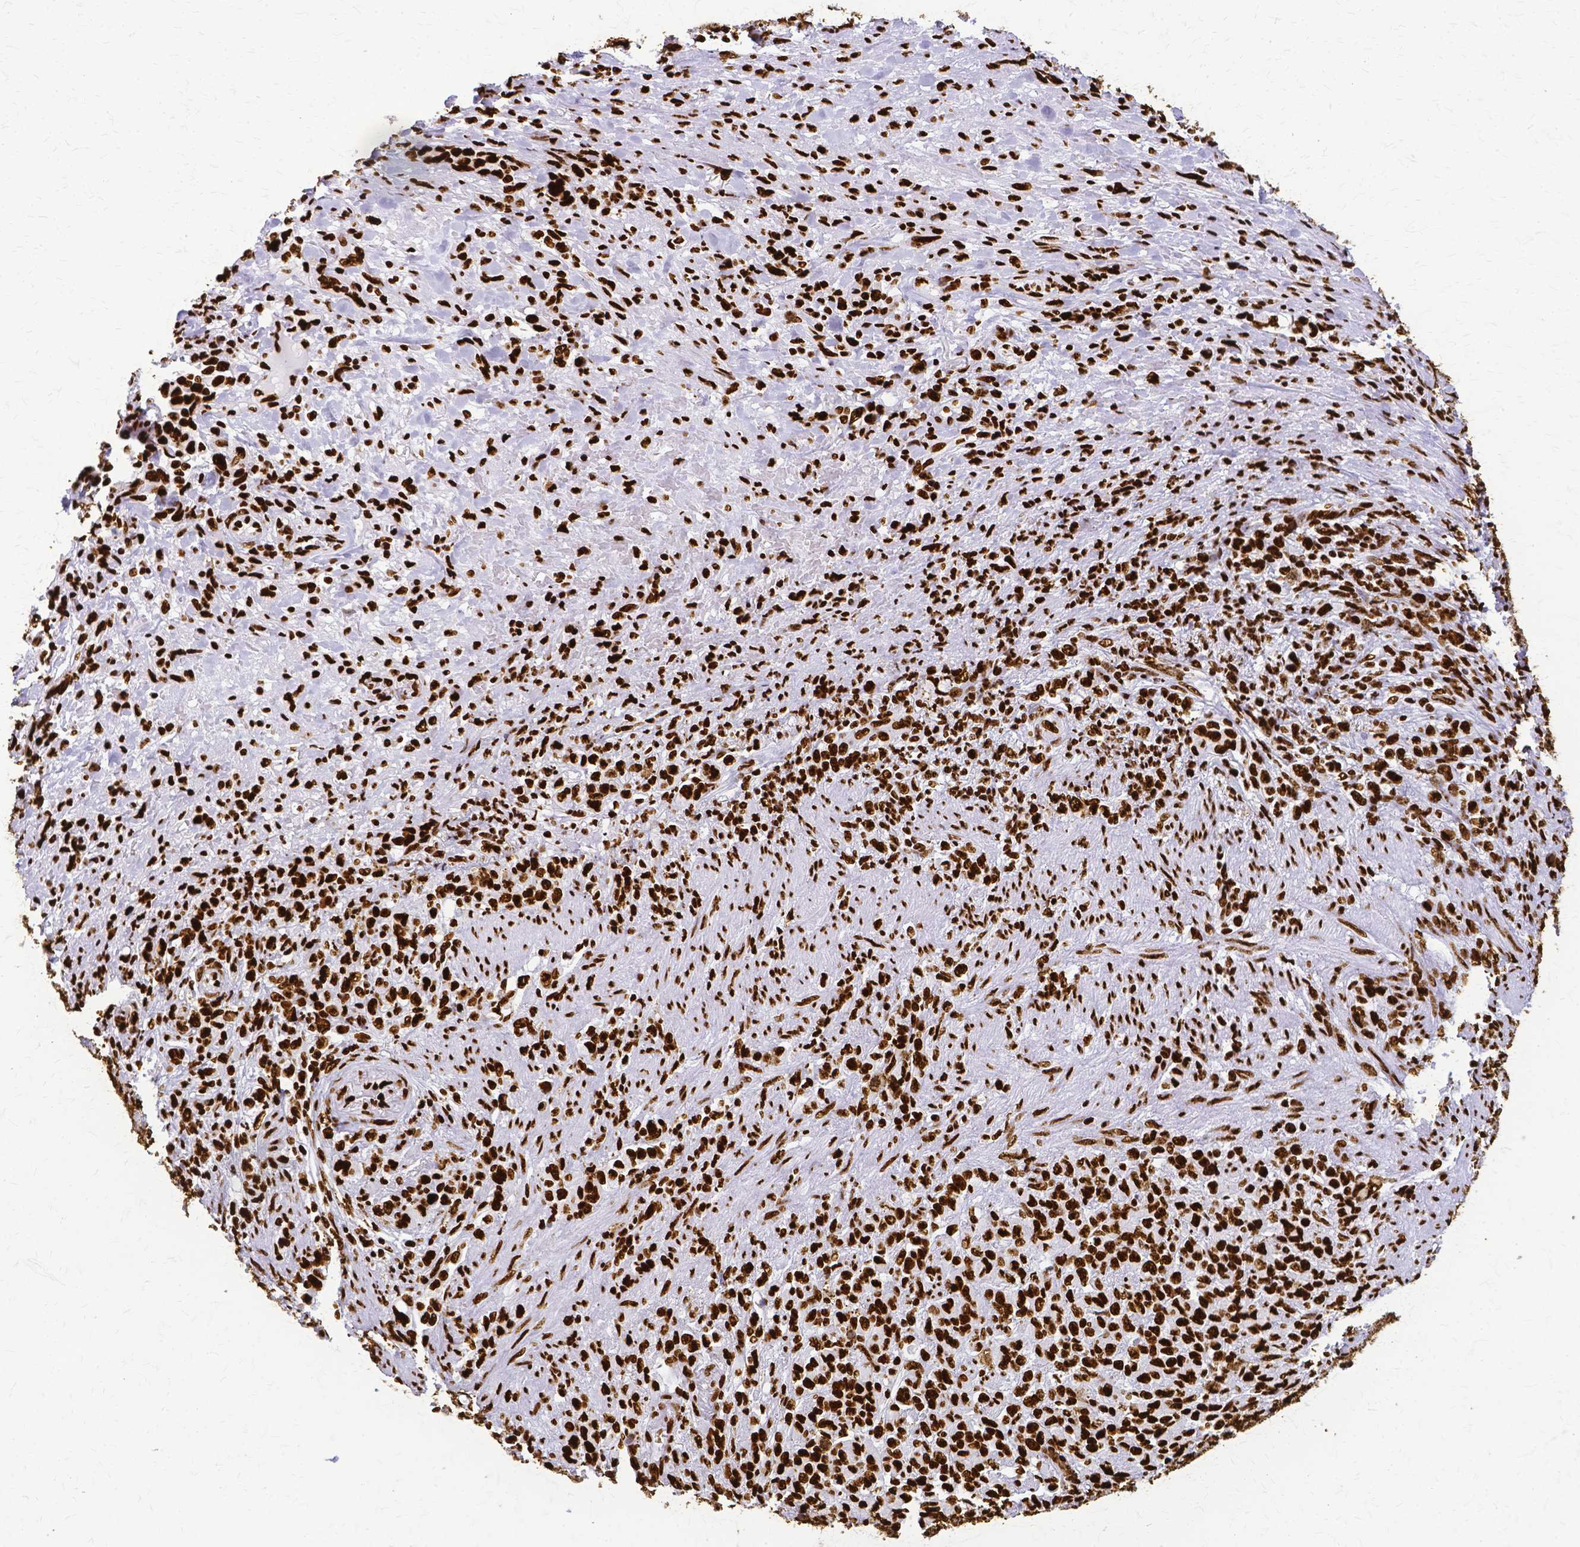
{"staining": {"intensity": "strong", "quantity": ">75%", "location": "nuclear"}, "tissue": "stomach cancer", "cell_type": "Tumor cells", "image_type": "cancer", "snomed": [{"axis": "morphology", "description": "Adenocarcinoma, NOS"}, {"axis": "topography", "description": "Stomach"}], "caption": "Protein positivity by immunohistochemistry (IHC) reveals strong nuclear expression in approximately >75% of tumor cells in stomach cancer (adenocarcinoma).", "gene": "SFPQ", "patient": {"sex": "female", "age": 79}}